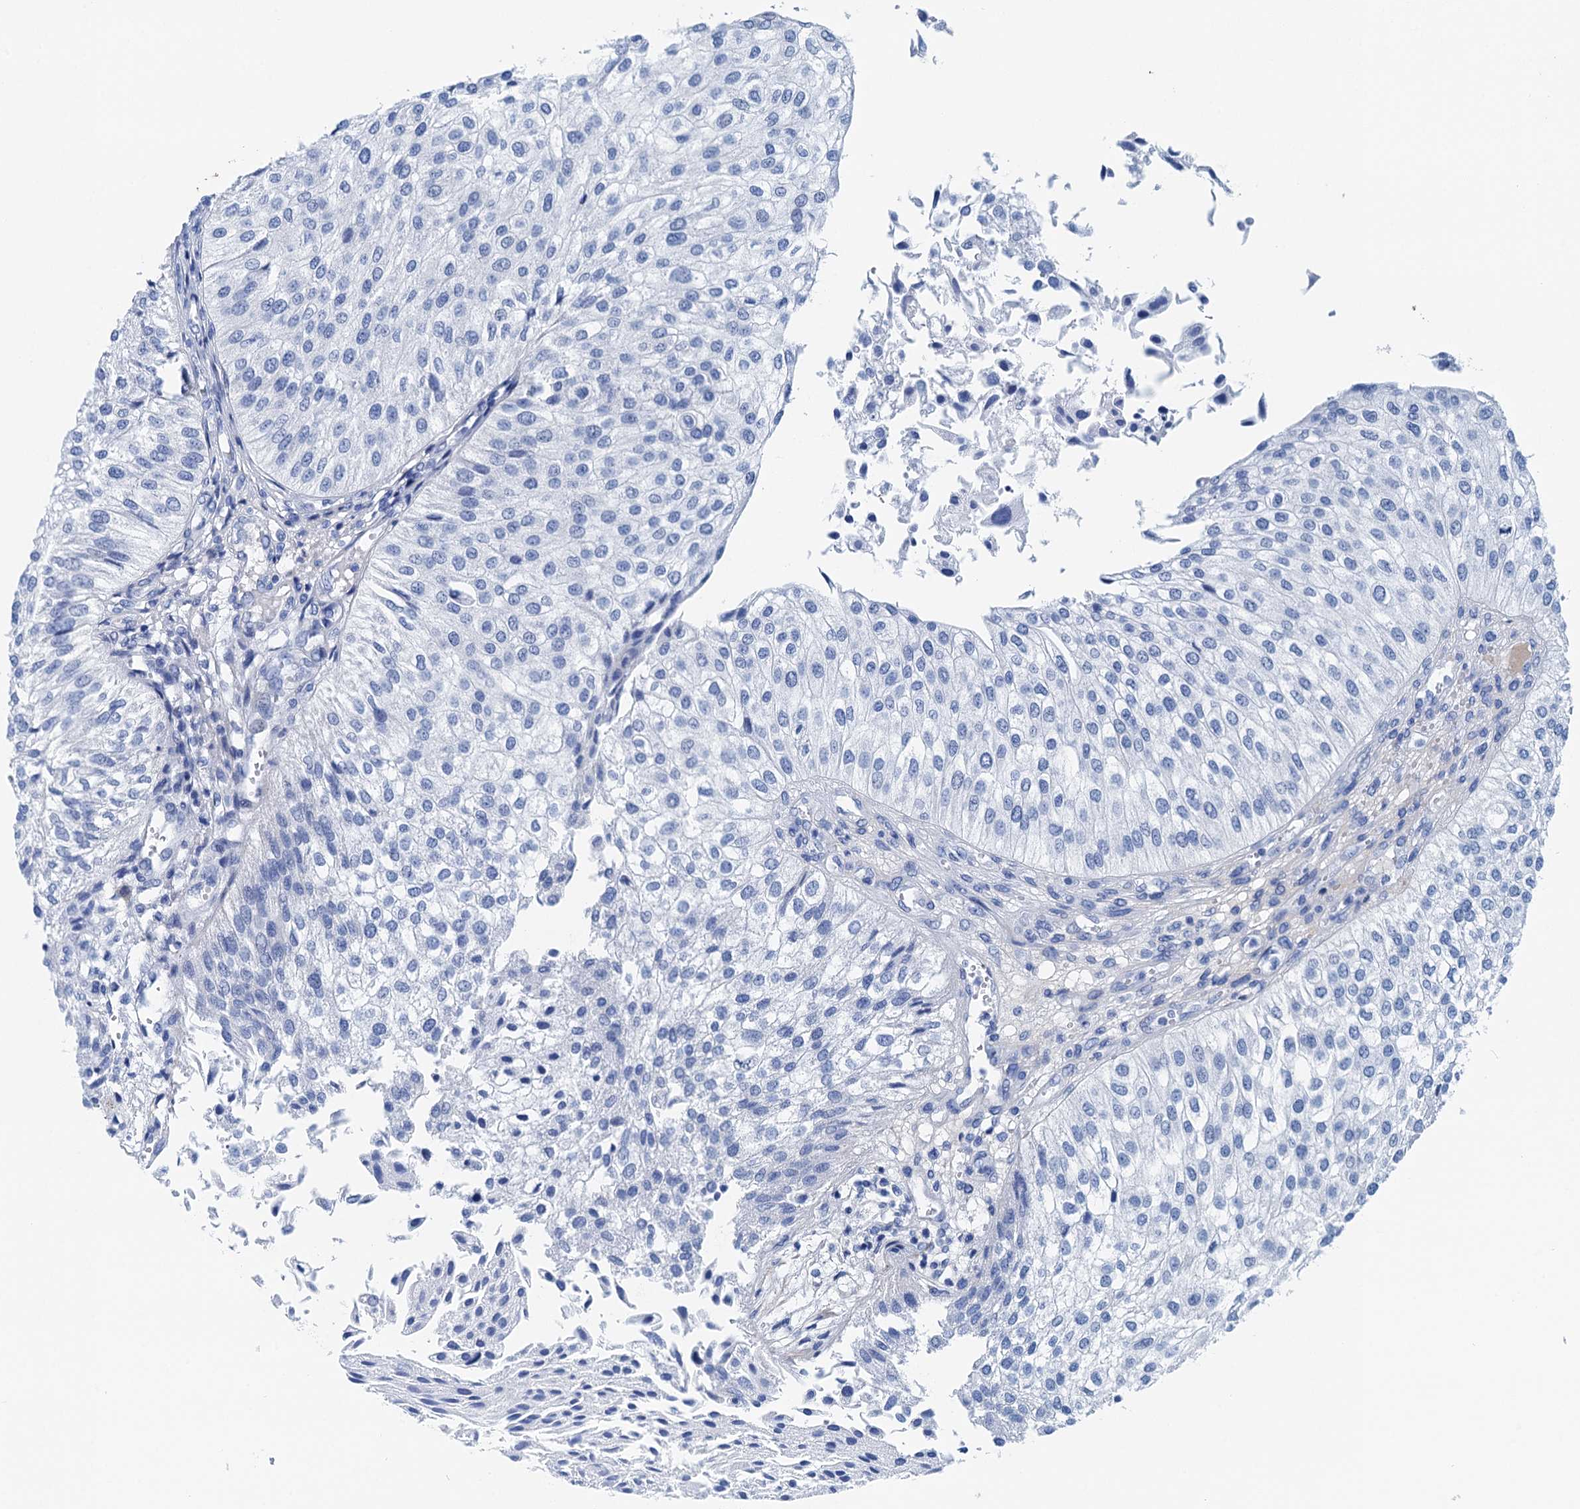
{"staining": {"intensity": "negative", "quantity": "none", "location": "none"}, "tissue": "urothelial cancer", "cell_type": "Tumor cells", "image_type": "cancer", "snomed": [{"axis": "morphology", "description": "Urothelial carcinoma, Low grade"}, {"axis": "topography", "description": "Urinary bladder"}], "caption": "A high-resolution micrograph shows IHC staining of urothelial cancer, which displays no significant staining in tumor cells.", "gene": "NLRP10", "patient": {"sex": "female", "age": 89}}